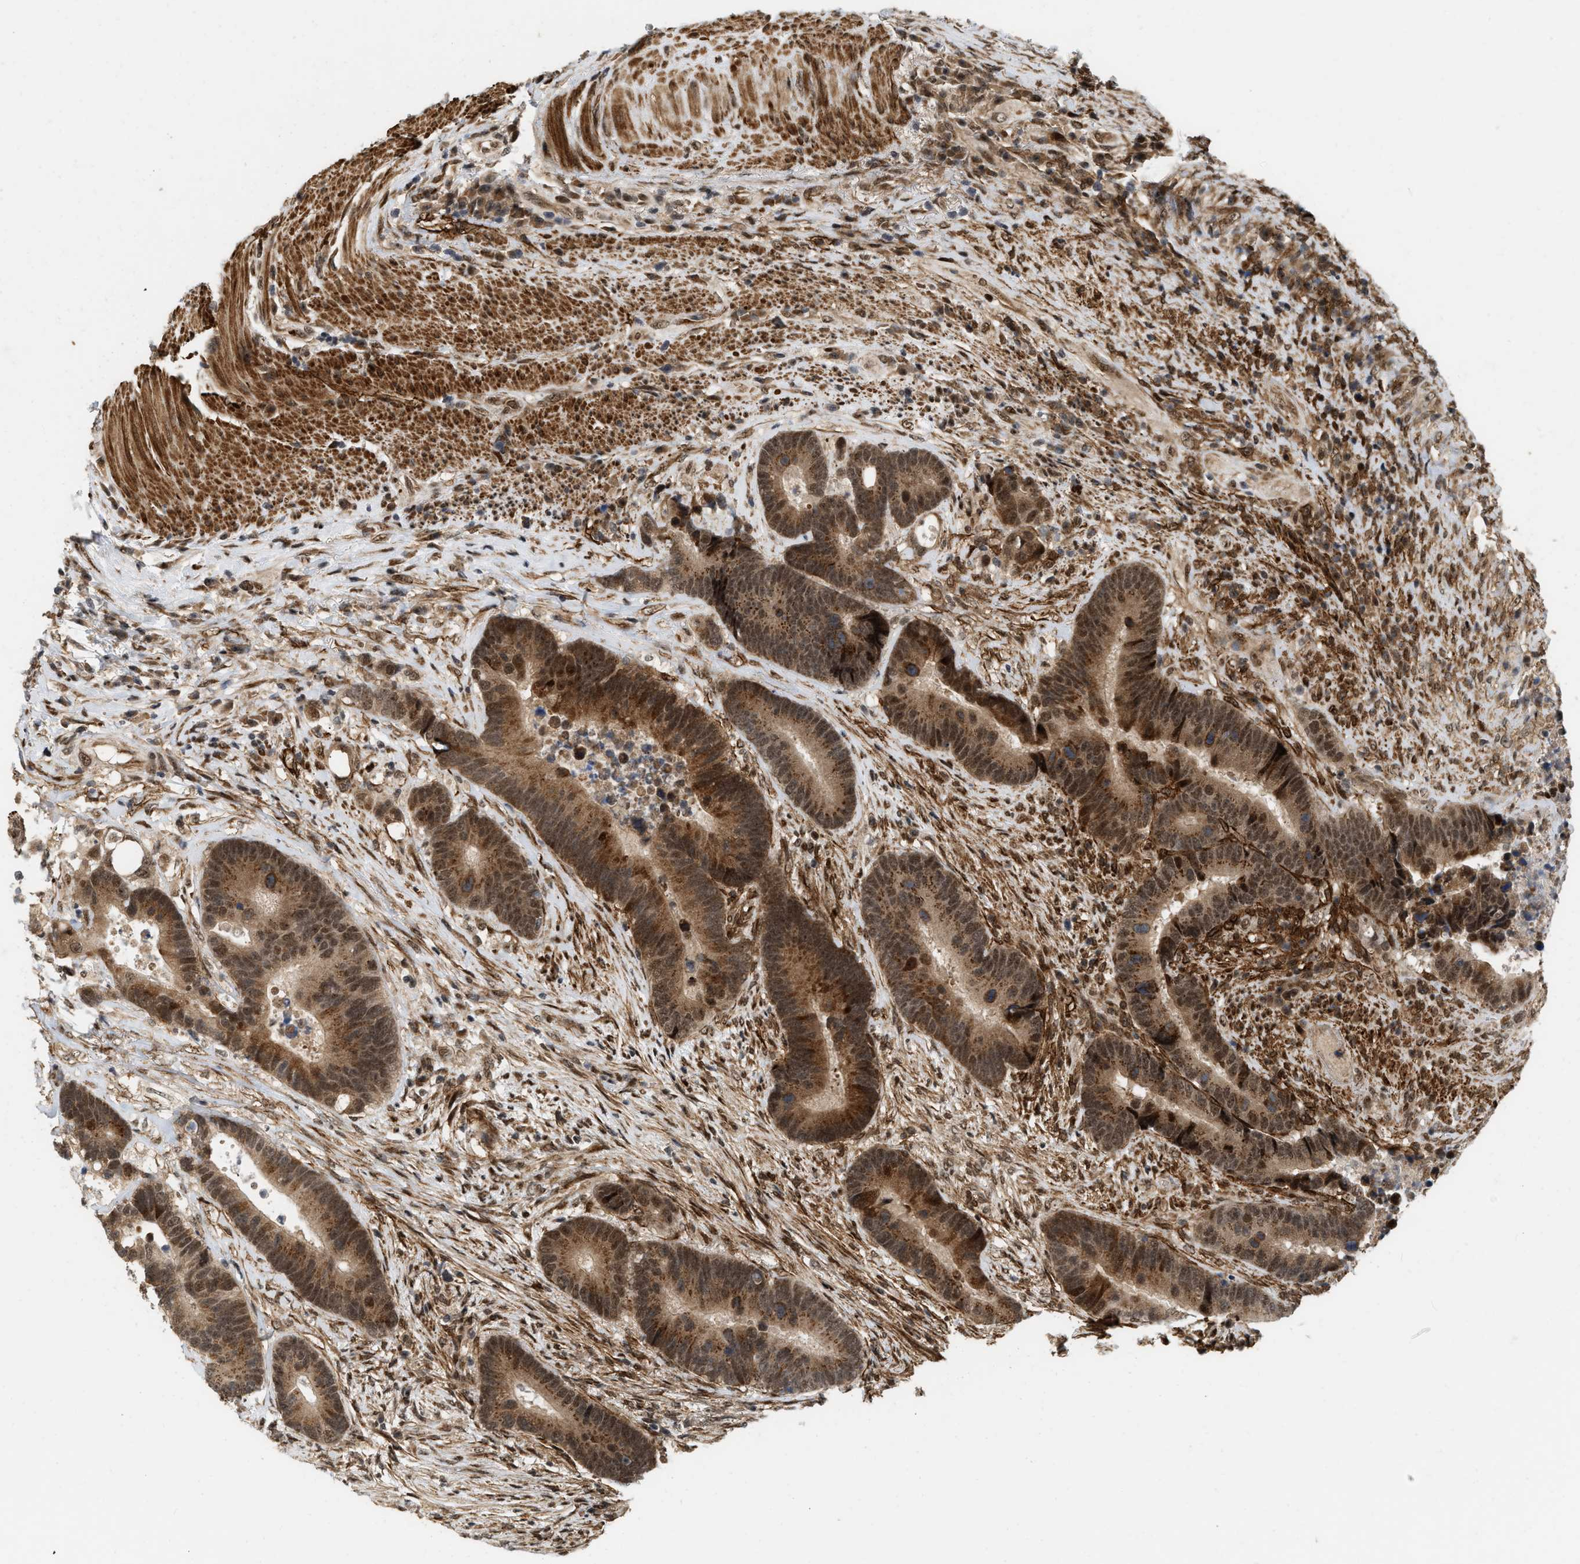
{"staining": {"intensity": "strong", "quantity": ">75%", "location": "cytoplasmic/membranous,nuclear"}, "tissue": "colorectal cancer", "cell_type": "Tumor cells", "image_type": "cancer", "snomed": [{"axis": "morphology", "description": "Adenocarcinoma, NOS"}, {"axis": "topography", "description": "Rectum"}], "caption": "Colorectal cancer (adenocarcinoma) stained with DAB (3,3'-diaminobenzidine) IHC displays high levels of strong cytoplasmic/membranous and nuclear expression in approximately >75% of tumor cells. The staining was performed using DAB to visualize the protein expression in brown, while the nuclei were stained in blue with hematoxylin (Magnification: 20x).", "gene": "ANKRD11", "patient": {"sex": "female", "age": 89}}